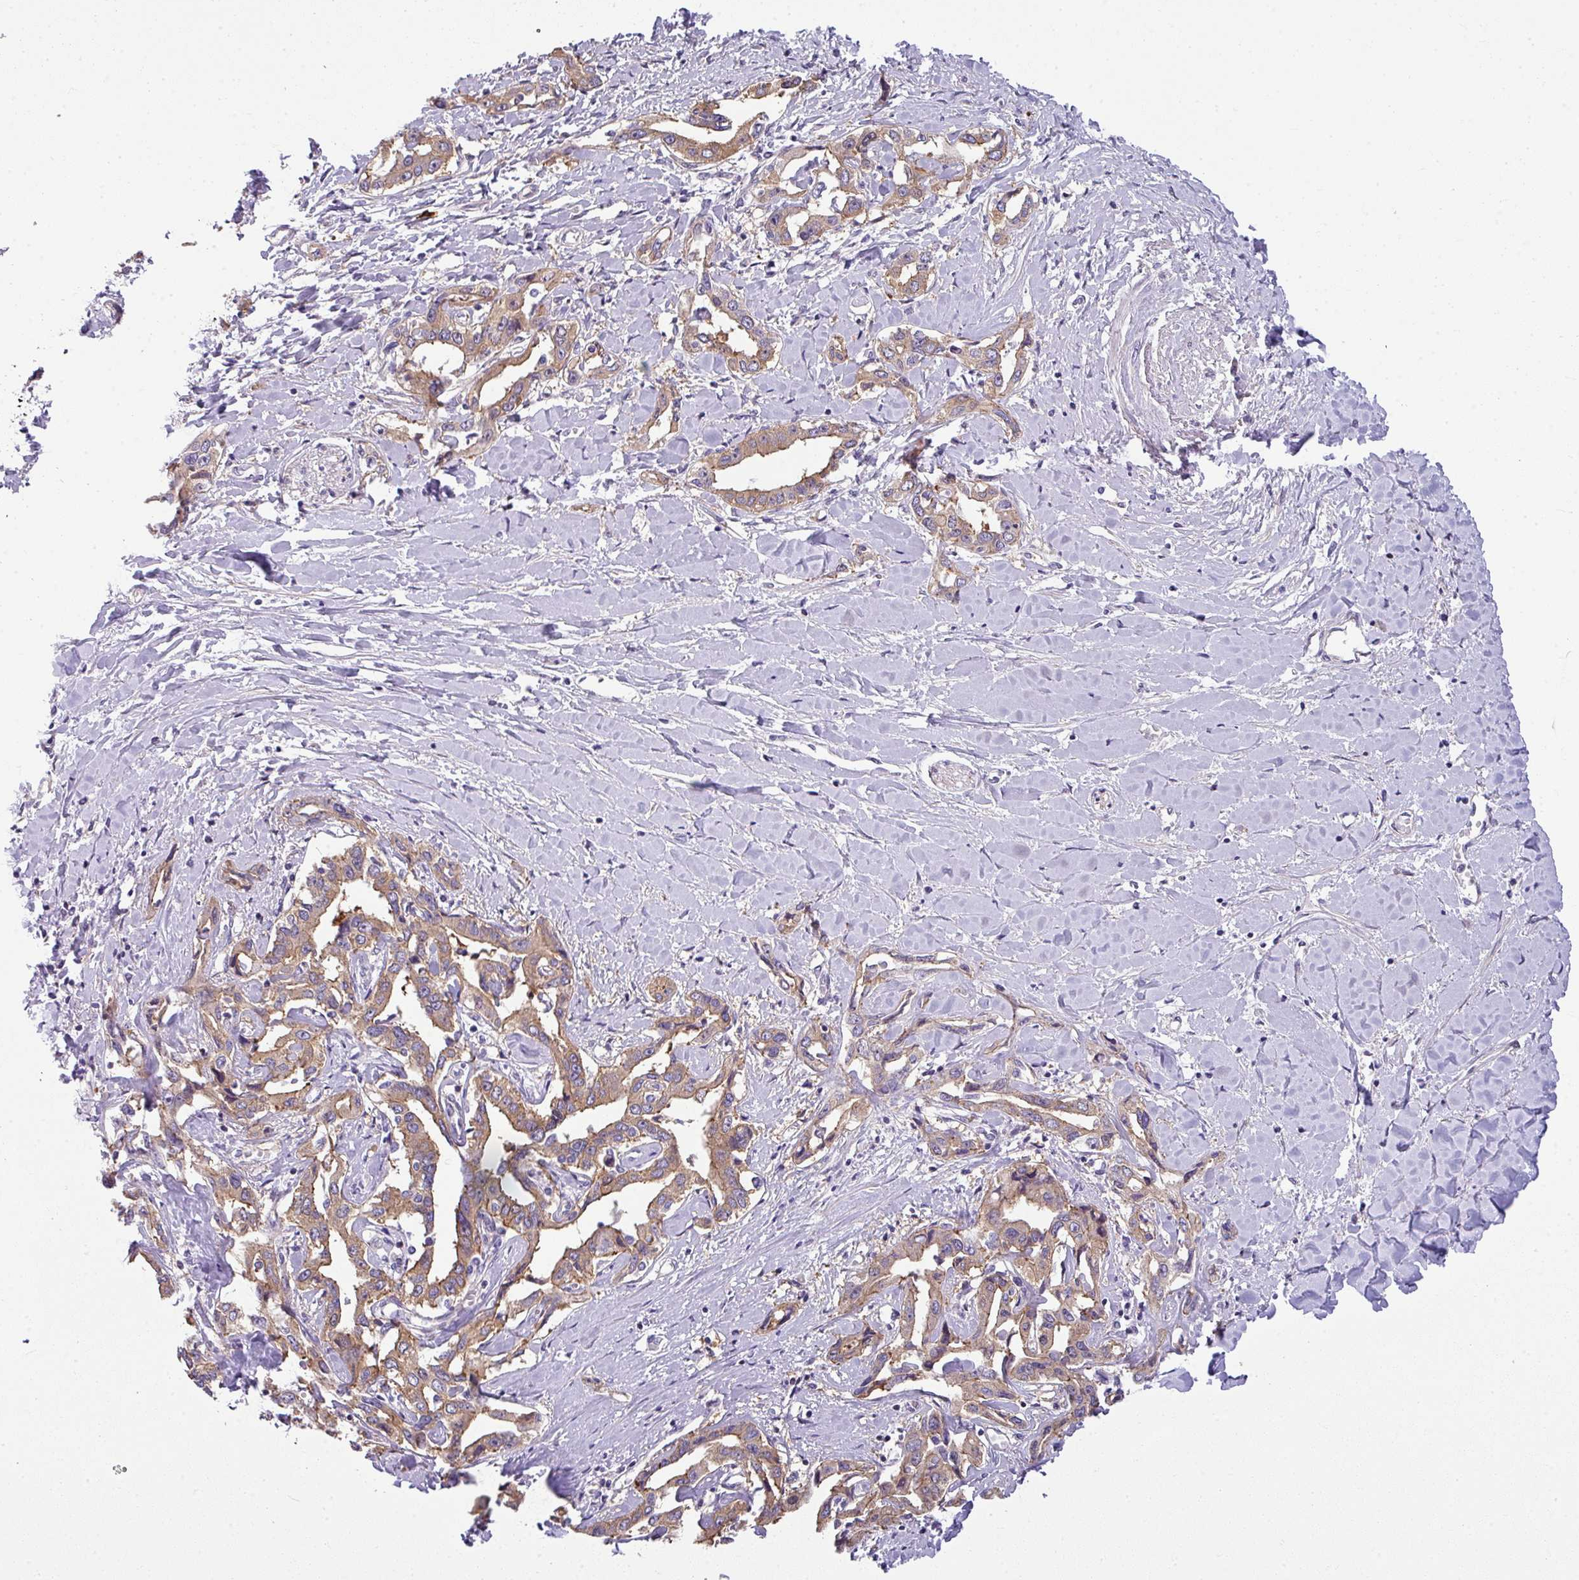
{"staining": {"intensity": "moderate", "quantity": ">75%", "location": "cytoplasmic/membranous"}, "tissue": "liver cancer", "cell_type": "Tumor cells", "image_type": "cancer", "snomed": [{"axis": "morphology", "description": "Cholangiocarcinoma"}, {"axis": "topography", "description": "Liver"}], "caption": "A brown stain highlights moderate cytoplasmic/membranous expression of a protein in human liver cholangiocarcinoma tumor cells.", "gene": "PALS2", "patient": {"sex": "male", "age": 59}}